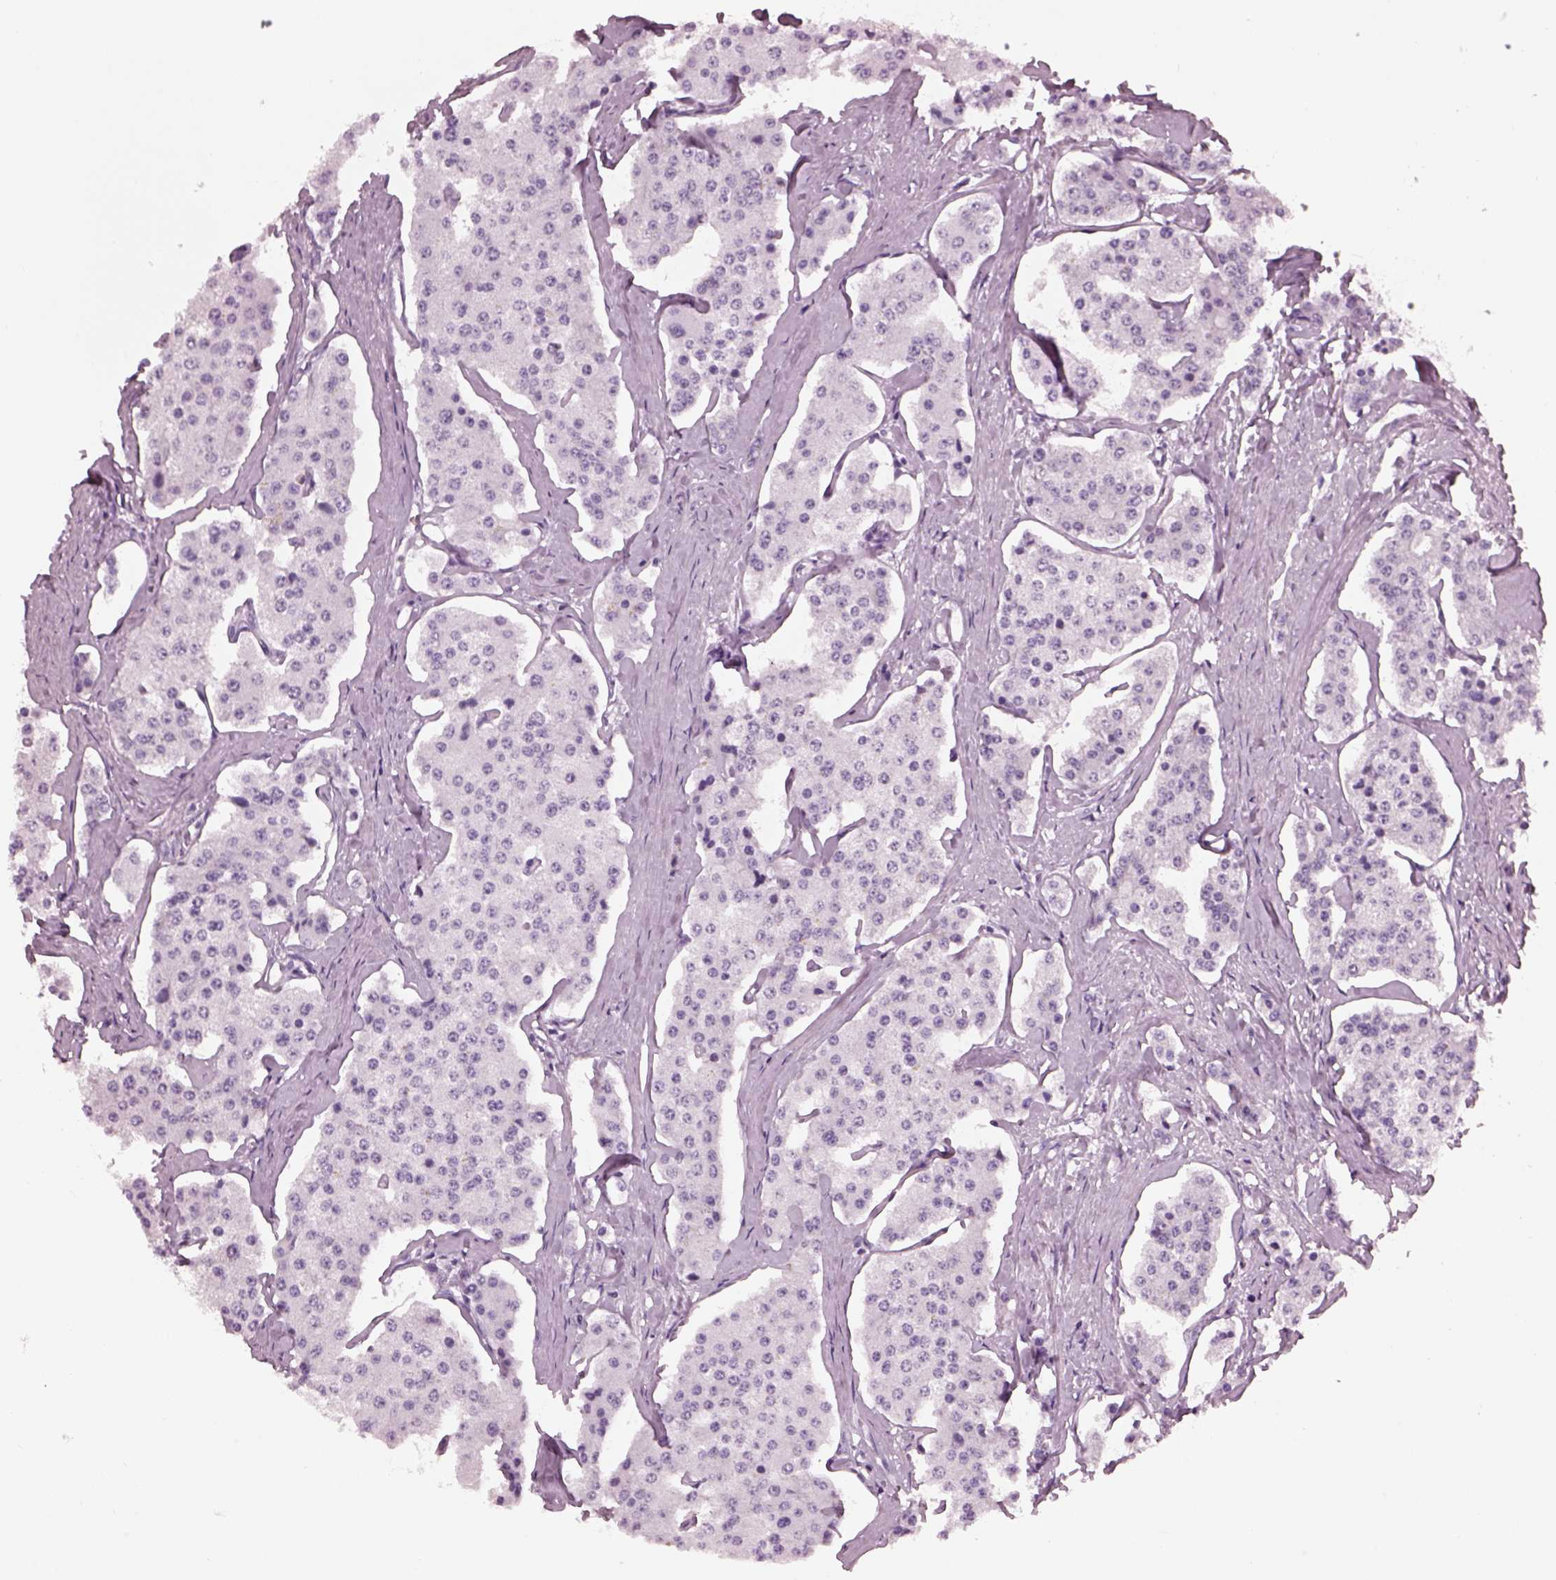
{"staining": {"intensity": "negative", "quantity": "none", "location": "none"}, "tissue": "carcinoid", "cell_type": "Tumor cells", "image_type": "cancer", "snomed": [{"axis": "morphology", "description": "Carcinoid, malignant, NOS"}, {"axis": "topography", "description": "Small intestine"}], "caption": "This is an immunohistochemistry (IHC) image of human carcinoid (malignant). There is no positivity in tumor cells.", "gene": "PACRG", "patient": {"sex": "female", "age": 65}}